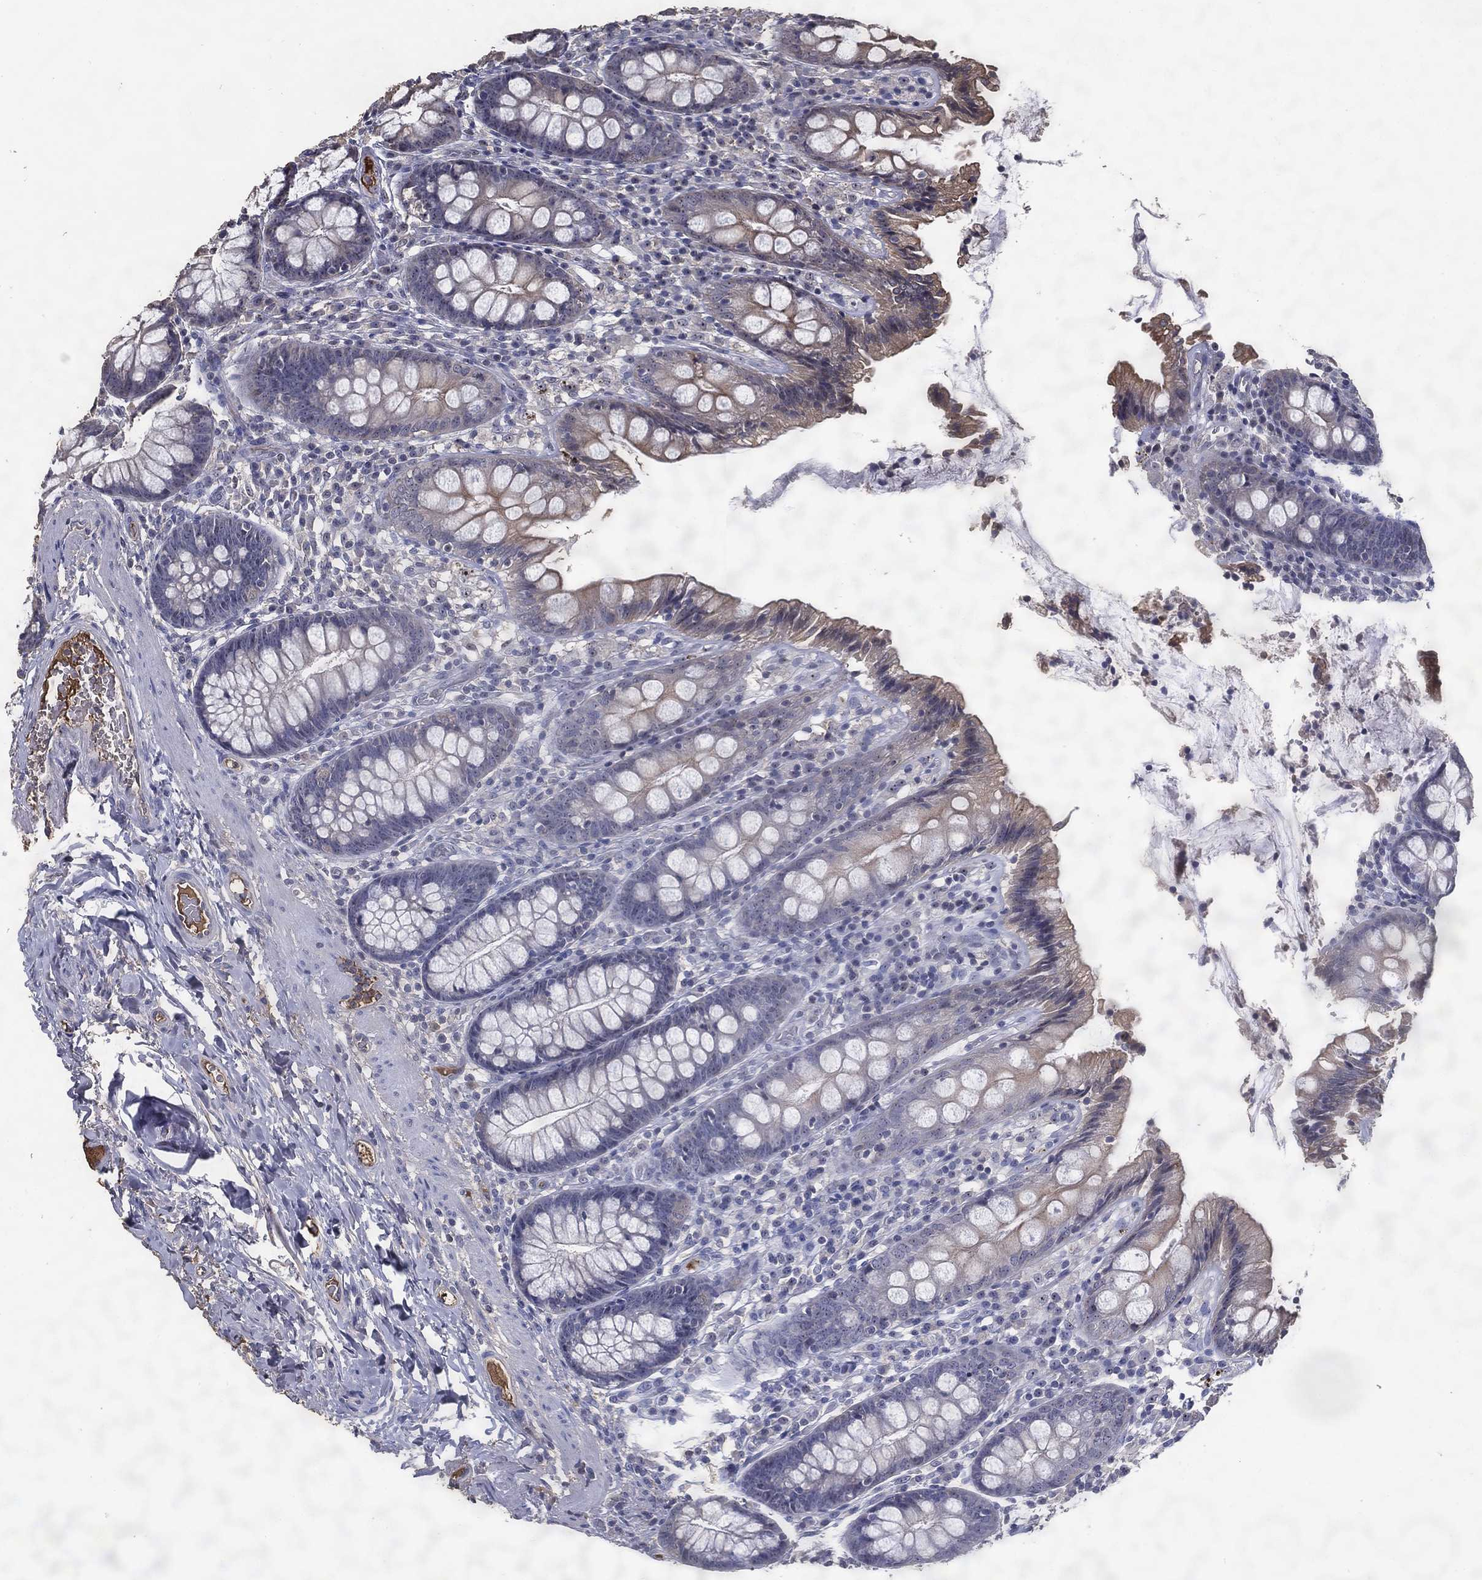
{"staining": {"intensity": "negative", "quantity": "none", "location": "none"}, "tissue": "colon", "cell_type": "Endothelial cells", "image_type": "normal", "snomed": [{"axis": "morphology", "description": "Normal tissue, NOS"}, {"axis": "topography", "description": "Colon"}], "caption": "Immunohistochemistry (IHC) micrograph of unremarkable colon: human colon stained with DAB demonstrates no significant protein staining in endothelial cells. The staining is performed using DAB (3,3'-diaminobenzidine) brown chromogen with nuclei counter-stained in using hematoxylin.", "gene": "EFNA1", "patient": {"sex": "female", "age": 86}}